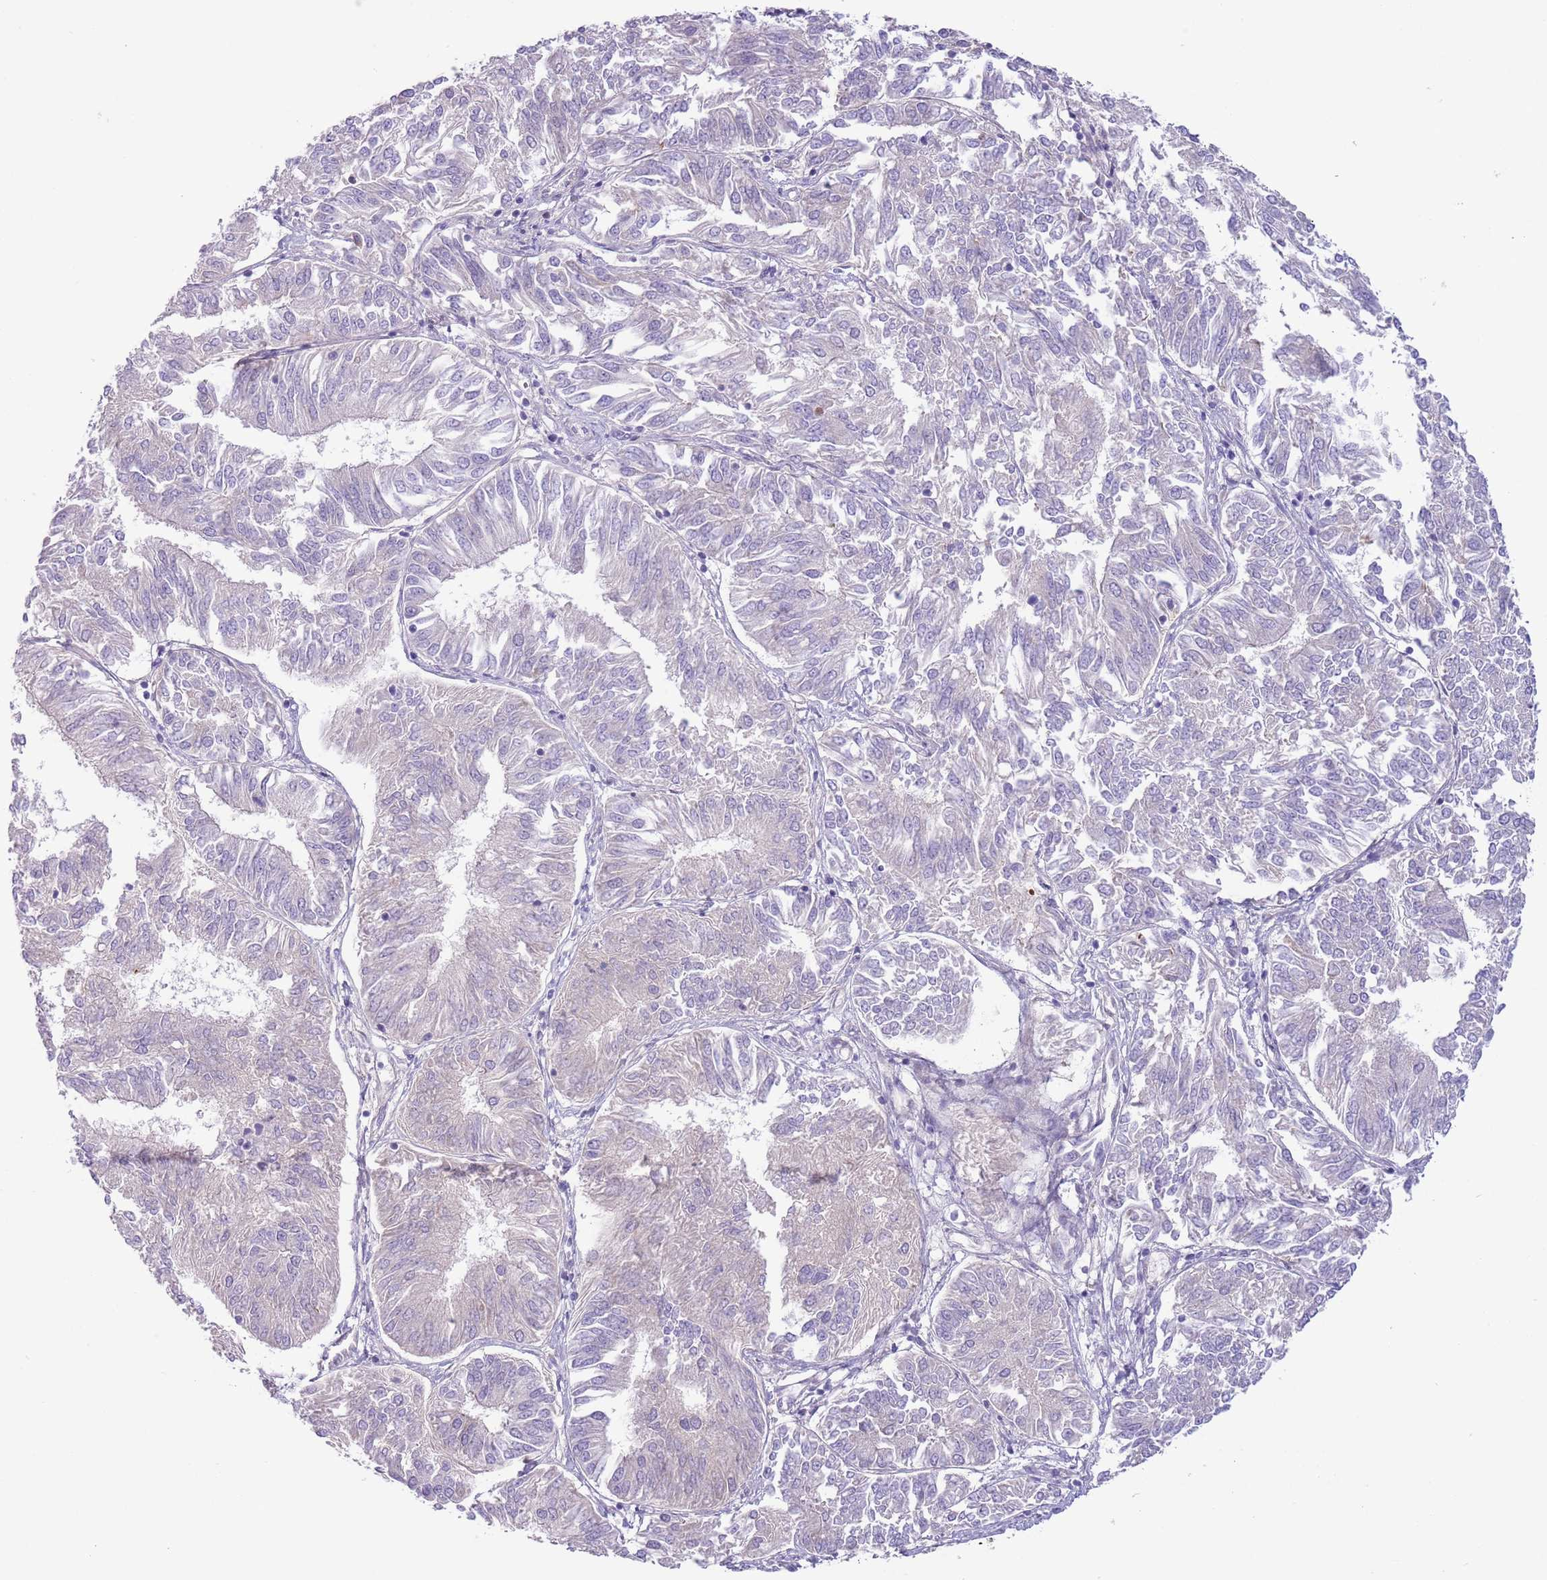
{"staining": {"intensity": "negative", "quantity": "none", "location": "none"}, "tissue": "endometrial cancer", "cell_type": "Tumor cells", "image_type": "cancer", "snomed": [{"axis": "morphology", "description": "Adenocarcinoma, NOS"}, {"axis": "topography", "description": "Endometrium"}], "caption": "High power microscopy micrograph of an immunohistochemistry (IHC) photomicrograph of endometrial cancer, revealing no significant staining in tumor cells. (DAB (3,3'-diaminobenzidine) immunohistochemistry (IHC) with hematoxylin counter stain).", "gene": "CFH", "patient": {"sex": "female", "age": 58}}